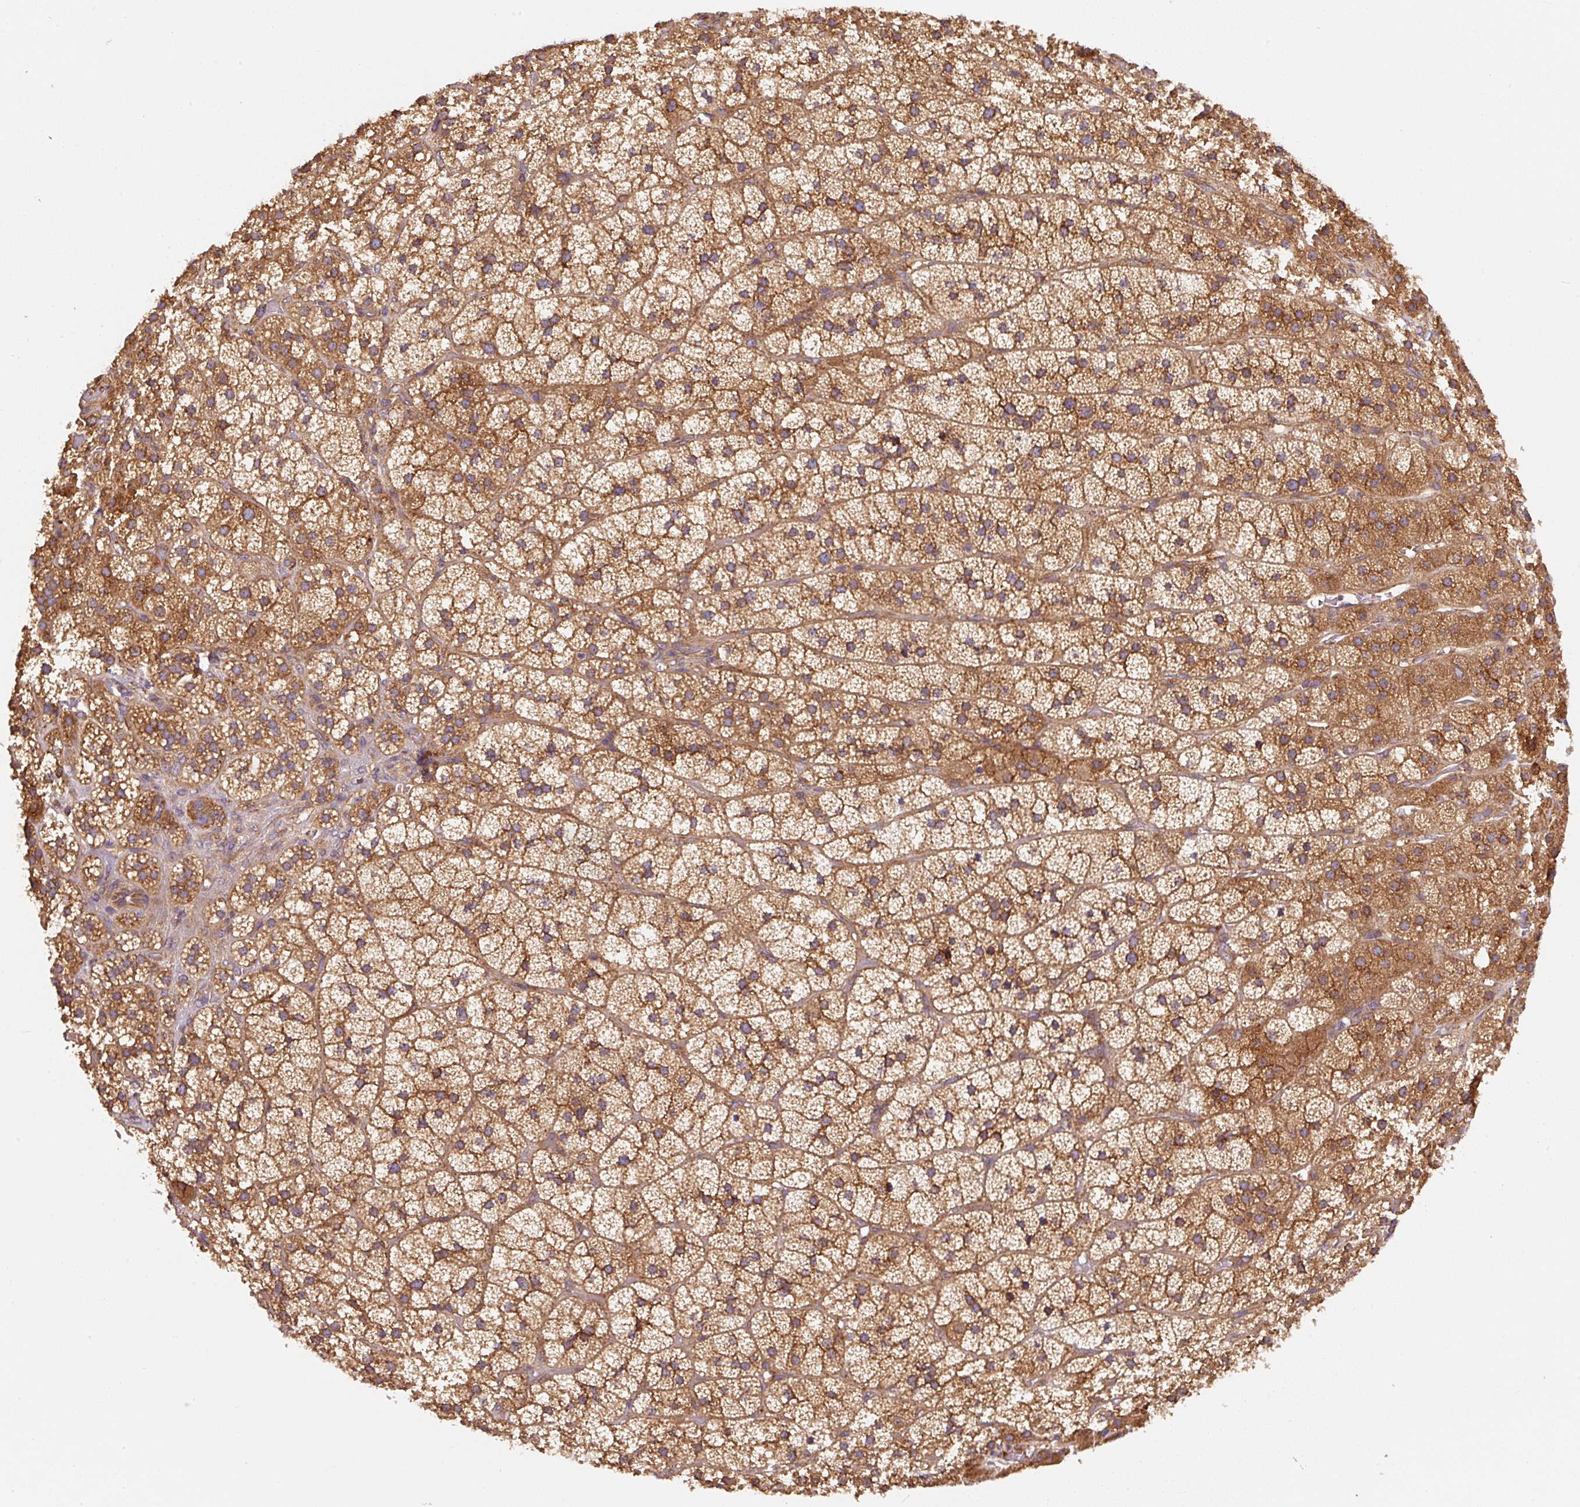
{"staining": {"intensity": "strong", "quantity": ">75%", "location": "cytoplasmic/membranous"}, "tissue": "adrenal gland", "cell_type": "Glandular cells", "image_type": "normal", "snomed": [{"axis": "morphology", "description": "Normal tissue, NOS"}, {"axis": "topography", "description": "Adrenal gland"}], "caption": "Strong cytoplasmic/membranous expression is seen in approximately >75% of glandular cells in benign adrenal gland. (brown staining indicates protein expression, while blue staining denotes nuclei).", "gene": "EIF2S2", "patient": {"sex": "male", "age": 57}}